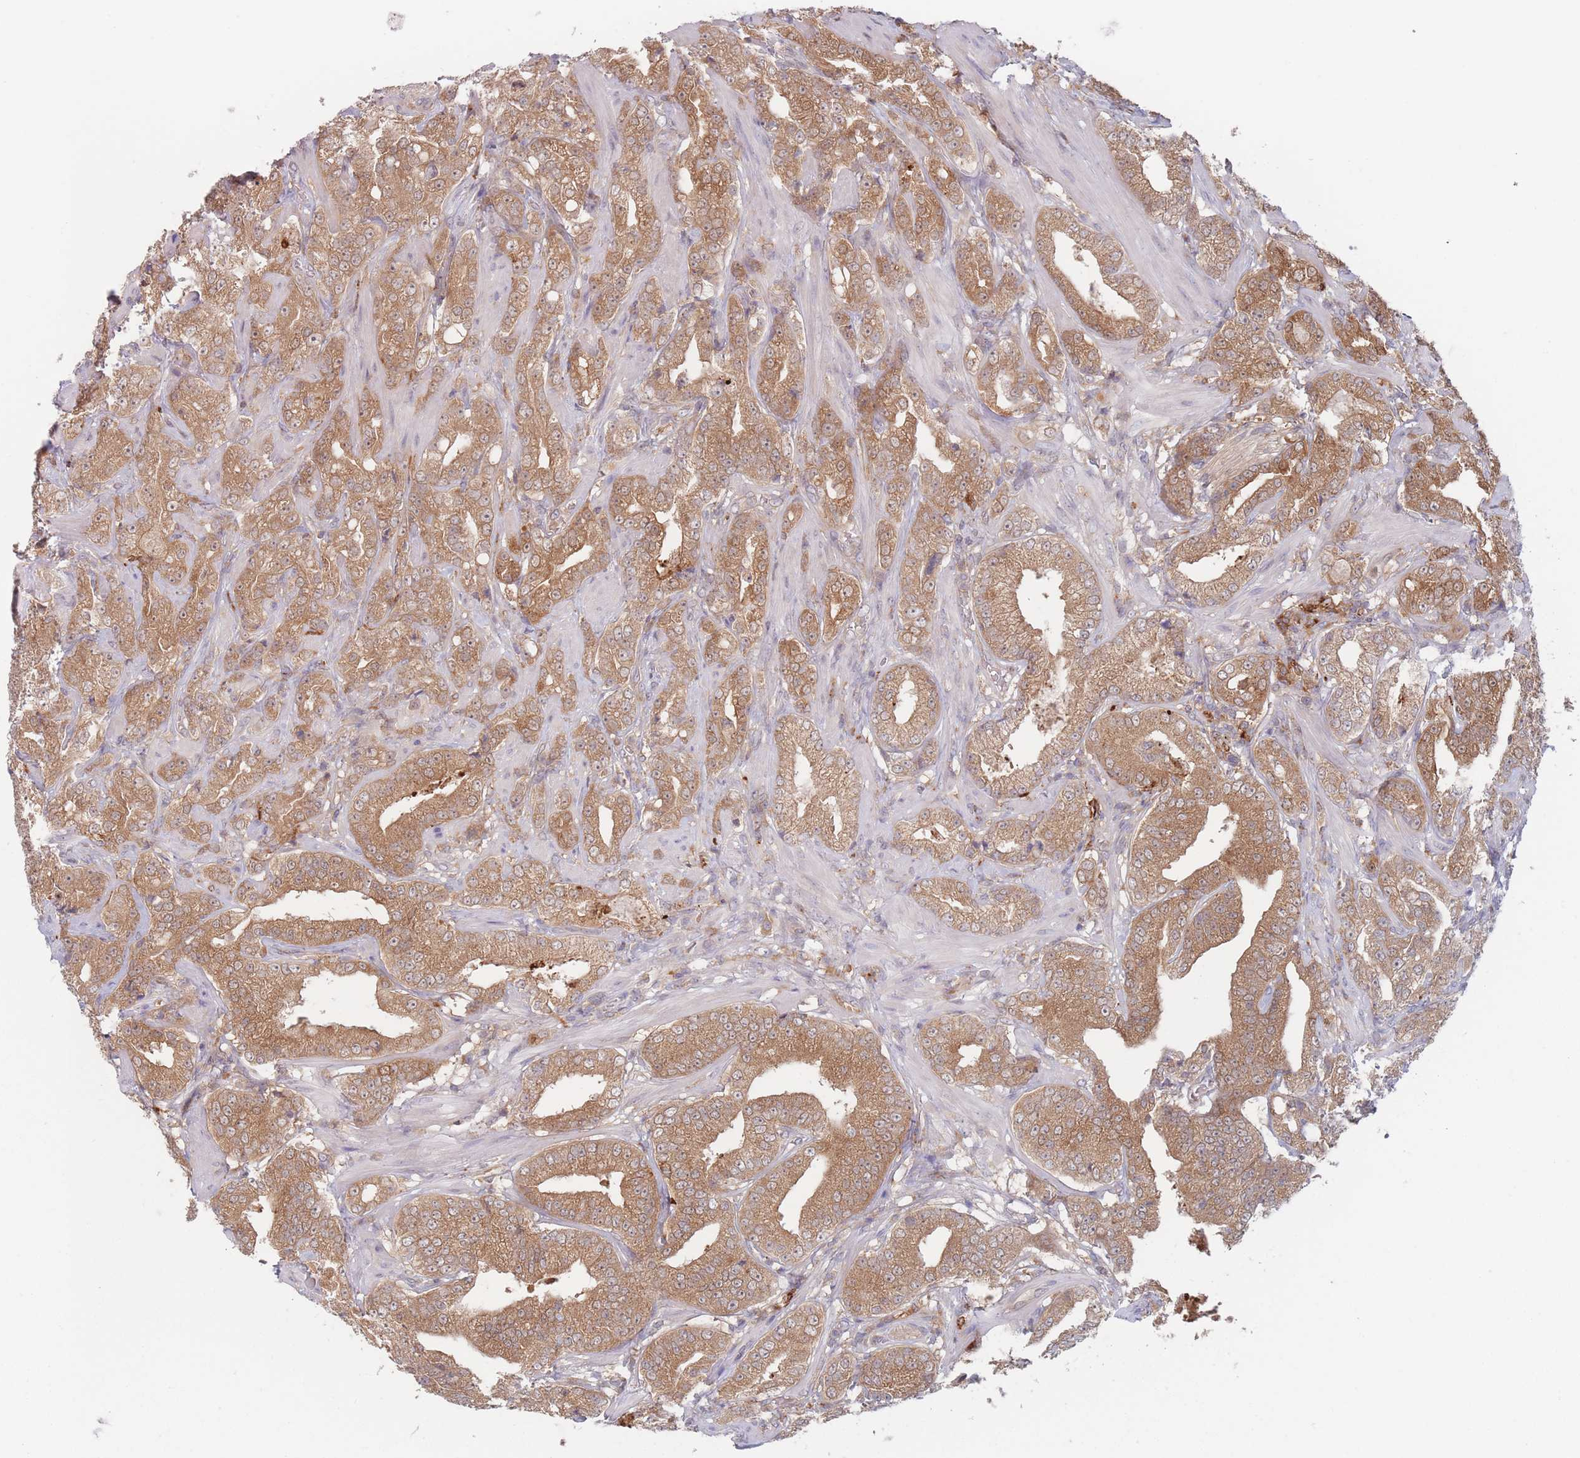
{"staining": {"intensity": "moderate", "quantity": ">75%", "location": "cytoplasmic/membranous"}, "tissue": "prostate cancer", "cell_type": "Tumor cells", "image_type": "cancer", "snomed": [{"axis": "morphology", "description": "Adenocarcinoma, Low grade"}, {"axis": "topography", "description": "Prostate"}], "caption": "A high-resolution image shows immunohistochemistry (IHC) staining of prostate cancer, which demonstrates moderate cytoplasmic/membranous positivity in approximately >75% of tumor cells.", "gene": "PPM1A", "patient": {"sex": "male", "age": 67}}